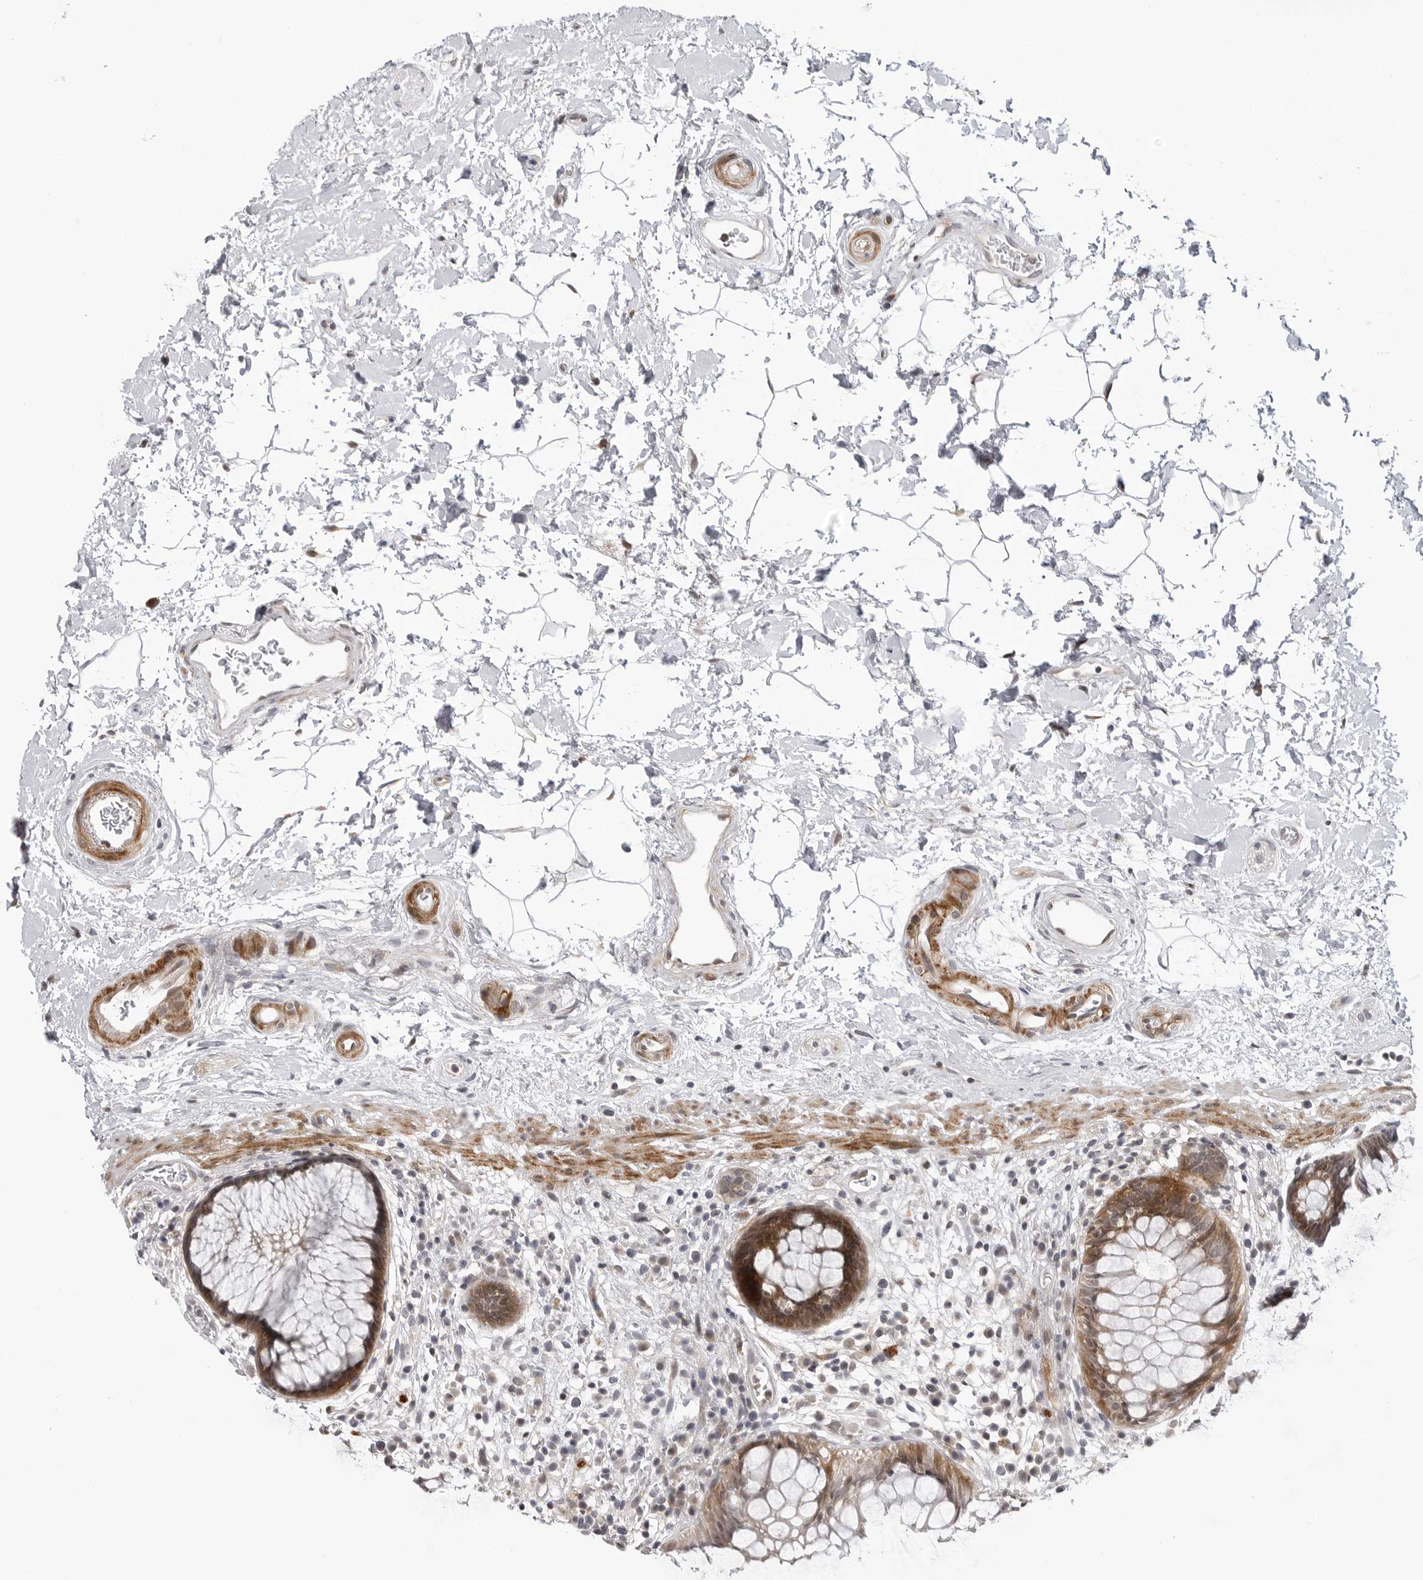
{"staining": {"intensity": "moderate", "quantity": ">75%", "location": "cytoplasmic/membranous,nuclear"}, "tissue": "rectum", "cell_type": "Glandular cells", "image_type": "normal", "snomed": [{"axis": "morphology", "description": "Normal tissue, NOS"}, {"axis": "topography", "description": "Rectum"}], "caption": "Human rectum stained with a brown dye shows moderate cytoplasmic/membranous,nuclear positive expression in approximately >75% of glandular cells.", "gene": "ADAMTS5", "patient": {"sex": "male", "age": 51}}